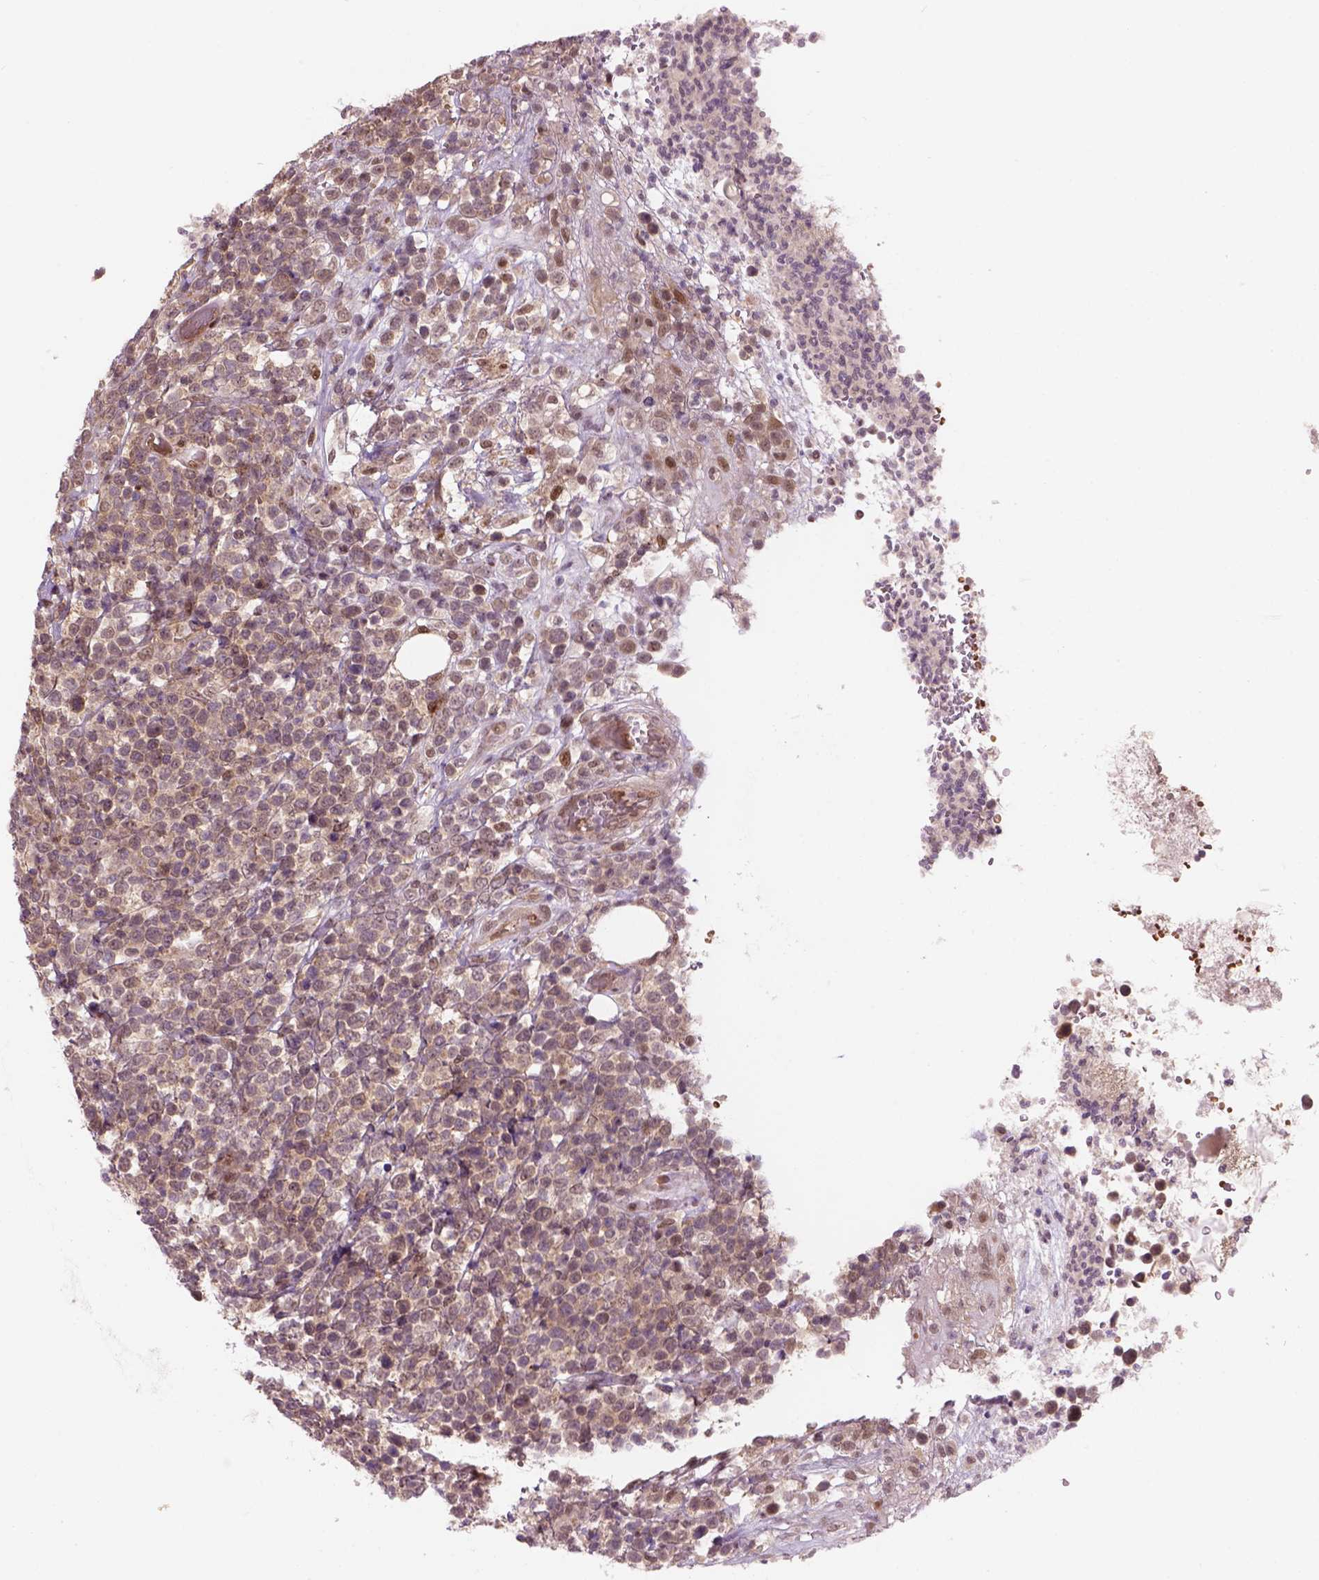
{"staining": {"intensity": "weak", "quantity": ">75%", "location": "cytoplasmic/membranous,nuclear"}, "tissue": "lymphoma", "cell_type": "Tumor cells", "image_type": "cancer", "snomed": [{"axis": "morphology", "description": "Malignant lymphoma, non-Hodgkin's type, High grade"}, {"axis": "topography", "description": "Soft tissue"}], "caption": "Protein staining shows weak cytoplasmic/membranous and nuclear positivity in about >75% of tumor cells in lymphoma. (DAB (3,3'-diaminobenzidine) IHC, brown staining for protein, blue staining for nuclei).", "gene": "PSMD11", "patient": {"sex": "female", "age": 56}}